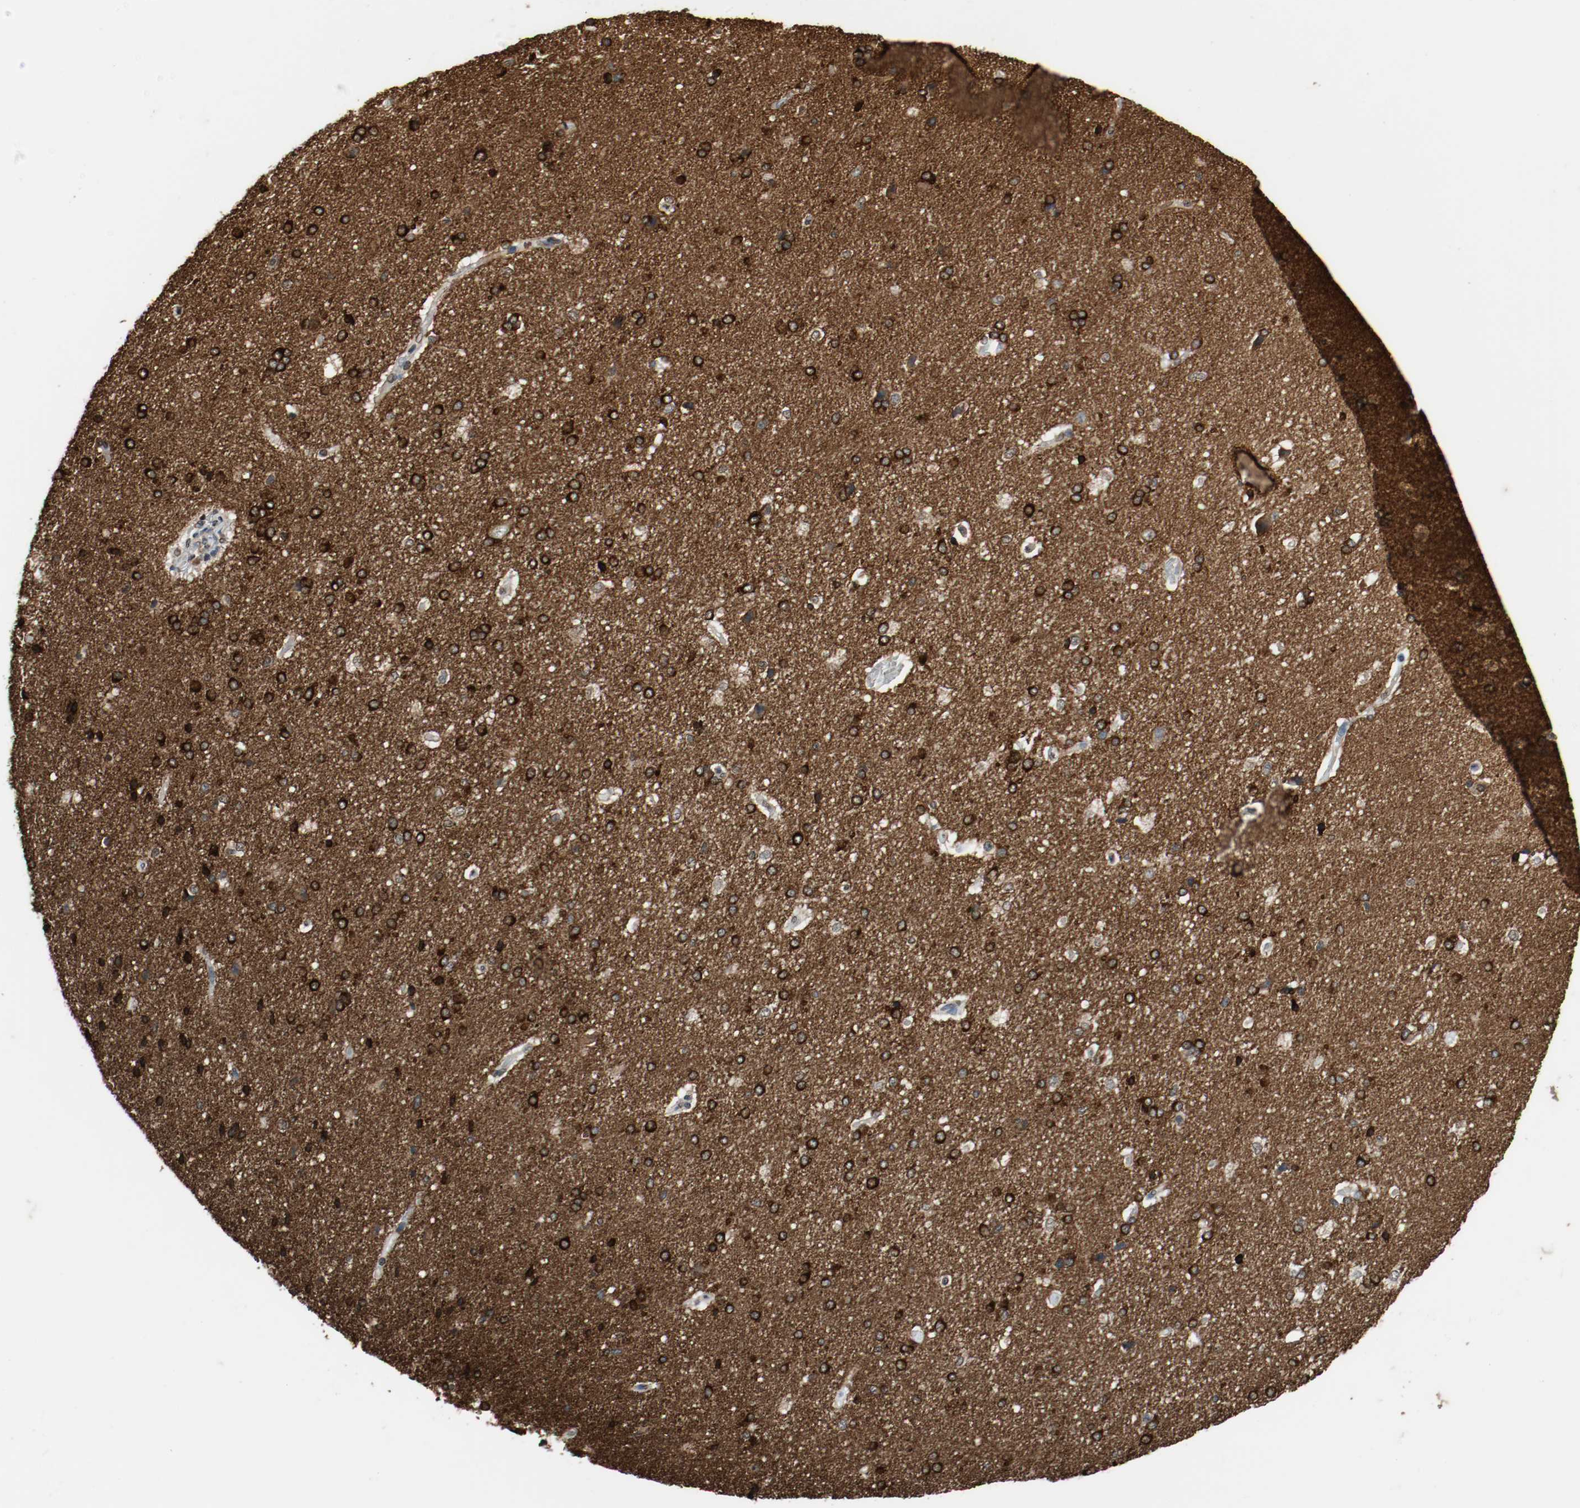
{"staining": {"intensity": "negative", "quantity": "none", "location": "none"}, "tissue": "cerebral cortex", "cell_type": "Endothelial cells", "image_type": "normal", "snomed": [{"axis": "morphology", "description": "Normal tissue, NOS"}, {"axis": "topography", "description": "Cerebral cortex"}], "caption": "Cerebral cortex was stained to show a protein in brown. There is no significant expression in endothelial cells. Brightfield microscopy of immunohistochemistry stained with DAB (brown) and hematoxylin (blue), captured at high magnification.", "gene": "RTN4", "patient": {"sex": "male", "age": 62}}